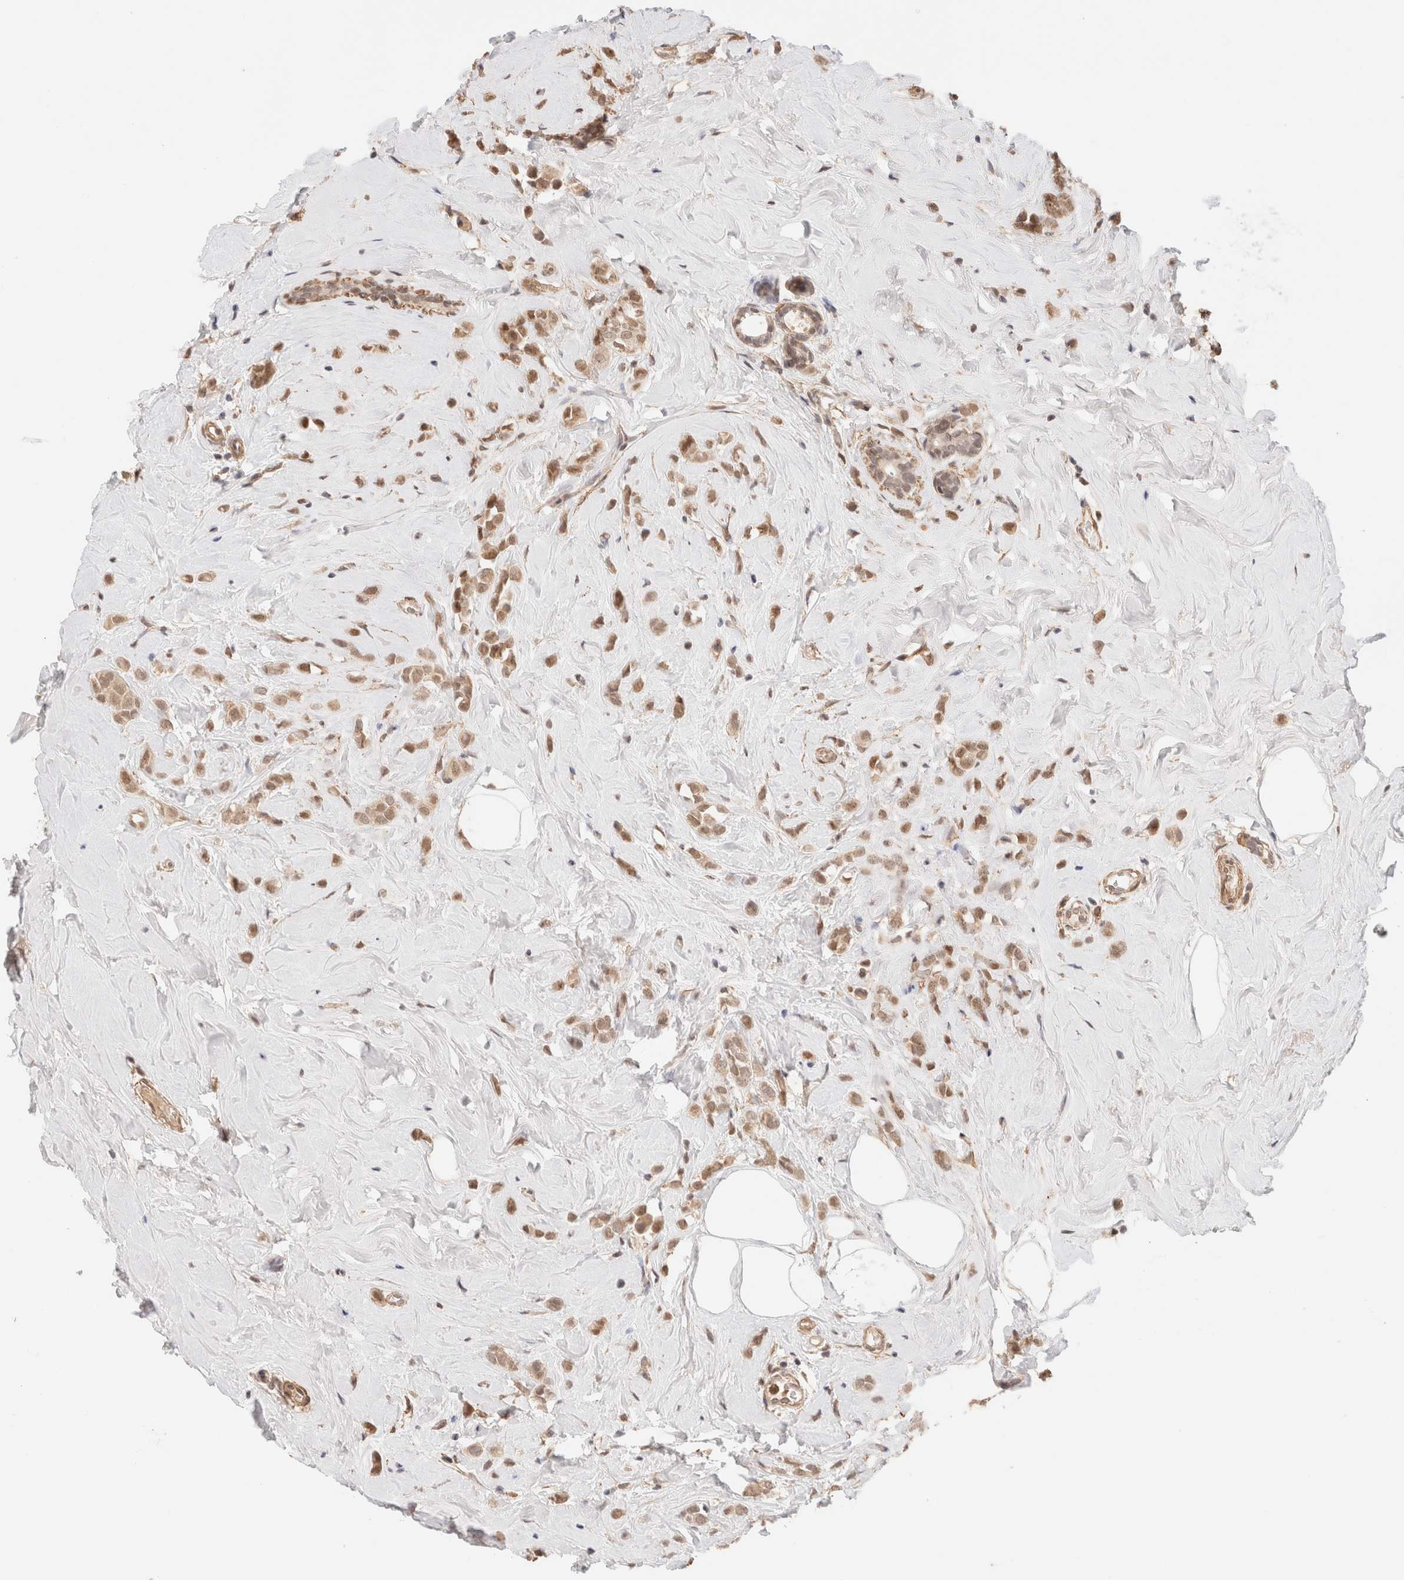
{"staining": {"intensity": "moderate", "quantity": ">75%", "location": "nuclear"}, "tissue": "breast cancer", "cell_type": "Tumor cells", "image_type": "cancer", "snomed": [{"axis": "morphology", "description": "Lobular carcinoma"}, {"axis": "topography", "description": "Breast"}], "caption": "Immunohistochemistry (DAB (3,3'-diaminobenzidine)) staining of breast lobular carcinoma reveals moderate nuclear protein positivity in approximately >75% of tumor cells.", "gene": "BRPF3", "patient": {"sex": "female", "age": 47}}